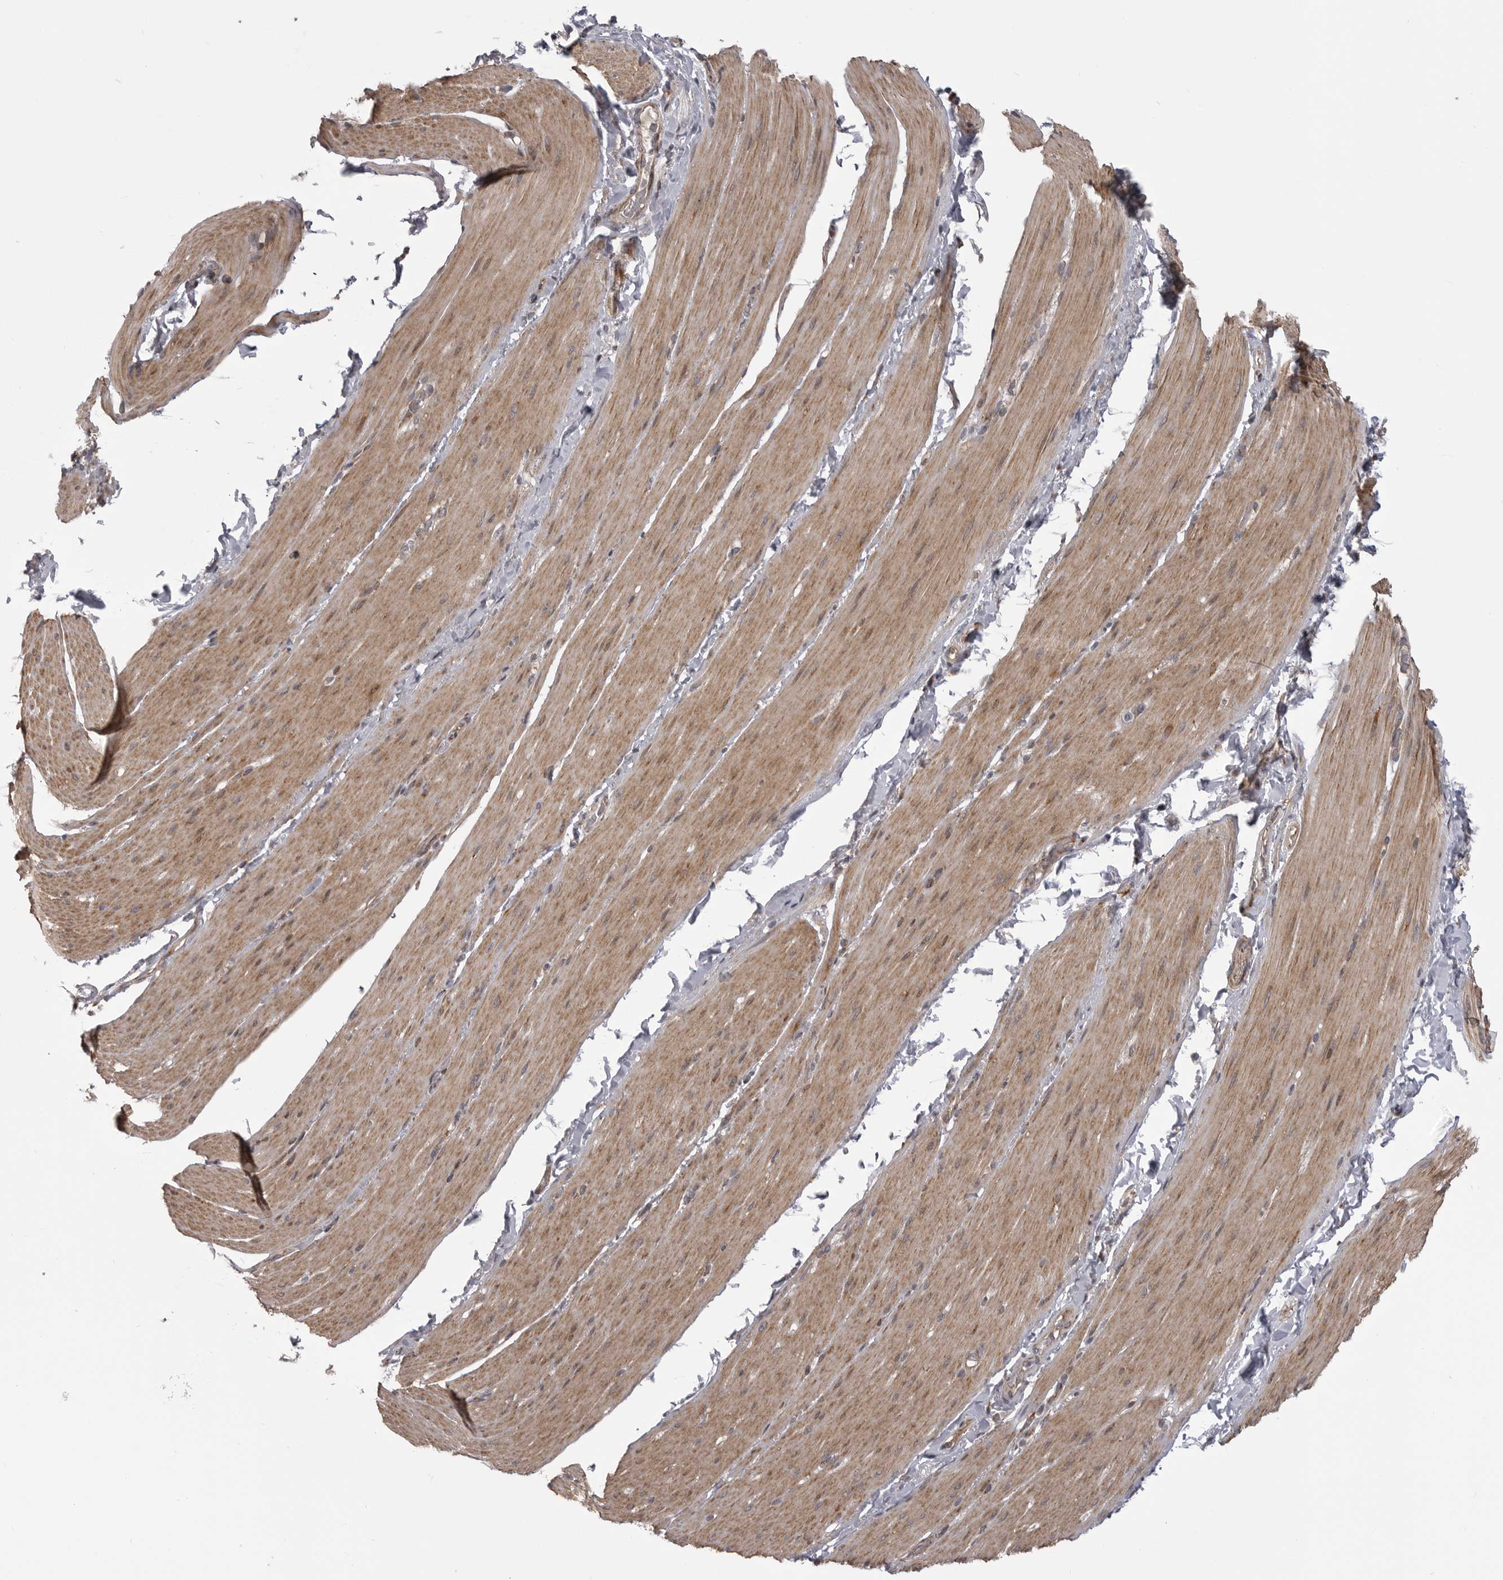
{"staining": {"intensity": "moderate", "quantity": ">75%", "location": "cytoplasmic/membranous"}, "tissue": "smooth muscle", "cell_type": "Smooth muscle cells", "image_type": "normal", "snomed": [{"axis": "morphology", "description": "Normal tissue, NOS"}, {"axis": "topography", "description": "Smooth muscle"}, {"axis": "topography", "description": "Small intestine"}], "caption": "Brown immunohistochemical staining in unremarkable human smooth muscle exhibits moderate cytoplasmic/membranous positivity in about >75% of smooth muscle cells. (DAB IHC, brown staining for protein, blue staining for nuclei).", "gene": "TMPRSS11F", "patient": {"sex": "female", "age": 84}}